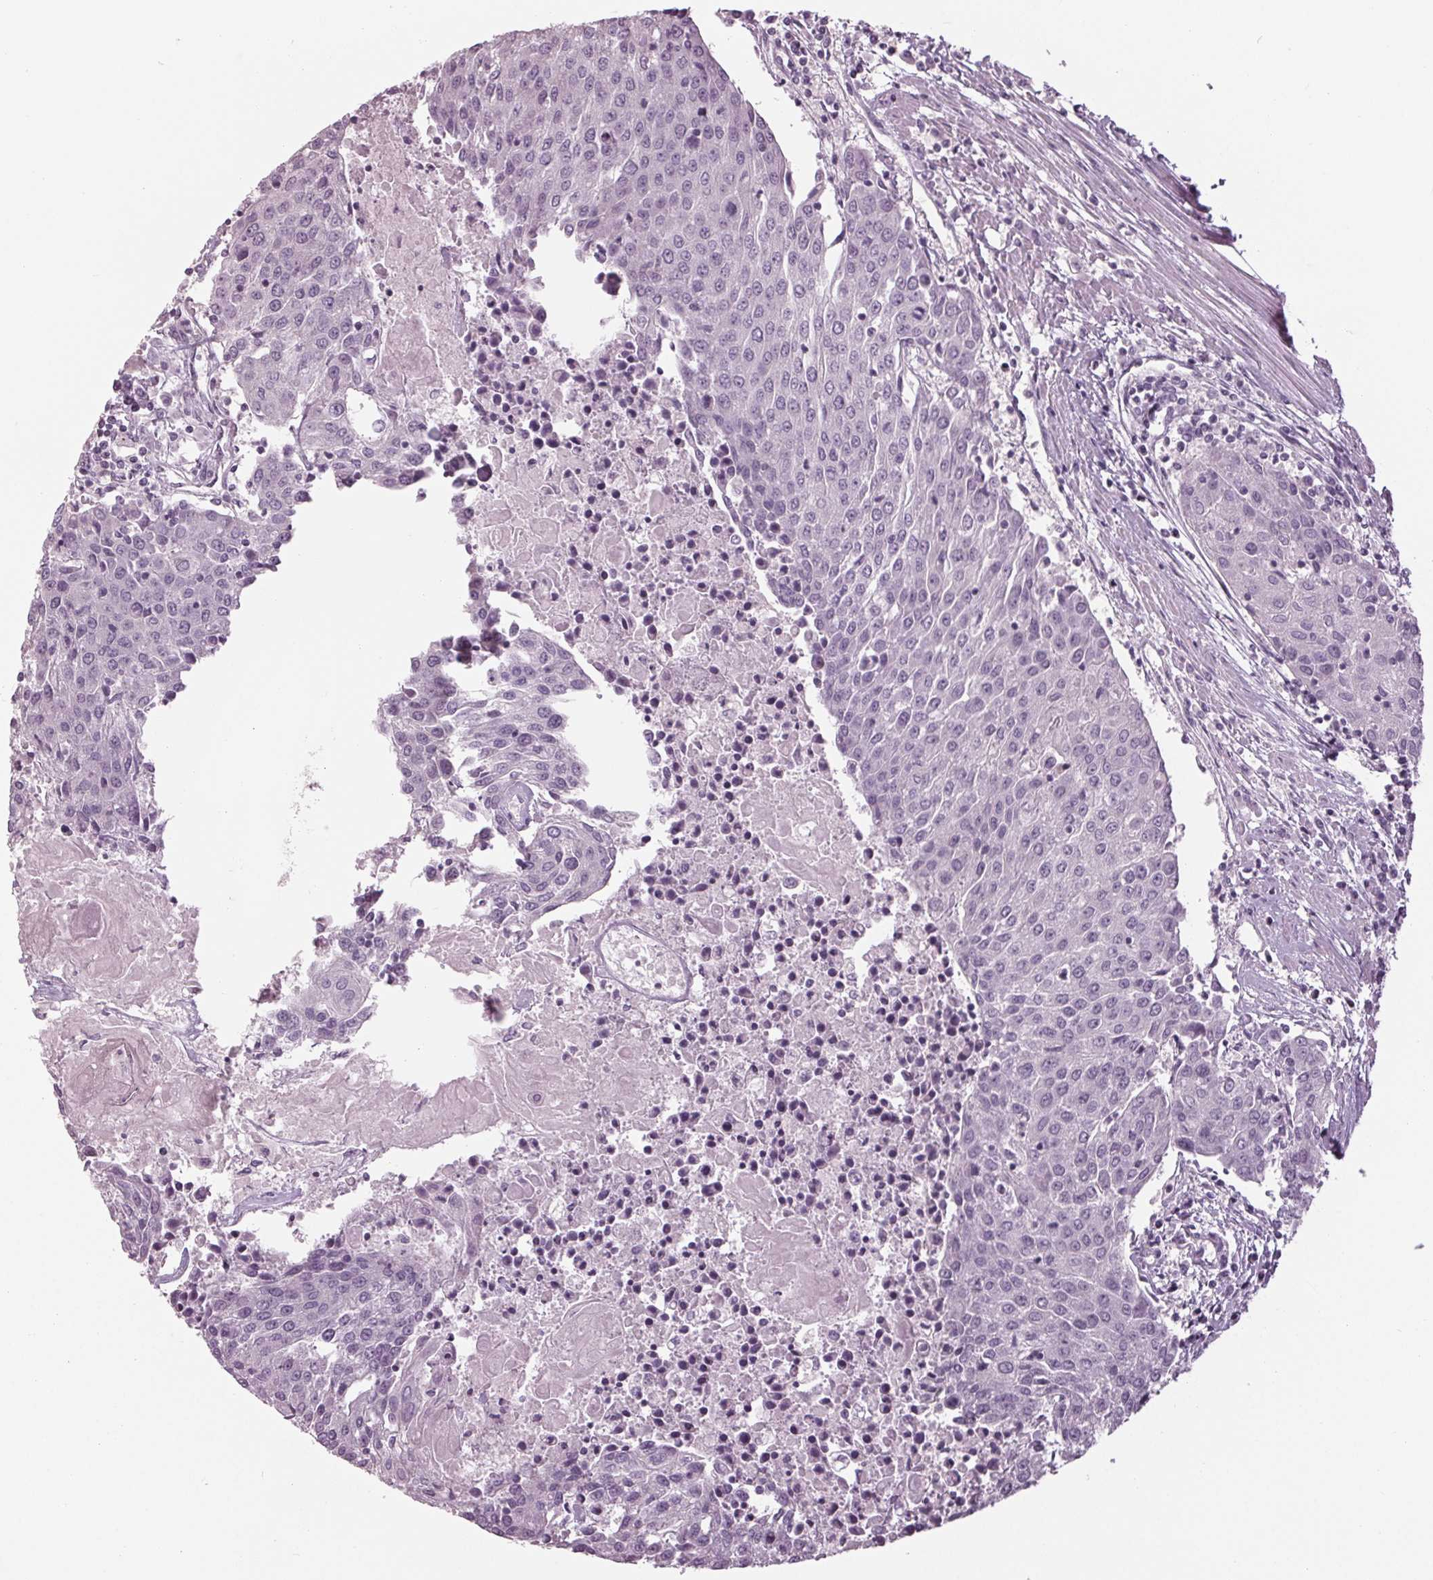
{"staining": {"intensity": "negative", "quantity": "none", "location": "none"}, "tissue": "urothelial cancer", "cell_type": "Tumor cells", "image_type": "cancer", "snomed": [{"axis": "morphology", "description": "Urothelial carcinoma, High grade"}, {"axis": "topography", "description": "Urinary bladder"}], "caption": "Tumor cells are negative for protein expression in human urothelial carcinoma (high-grade).", "gene": "TNNC2", "patient": {"sex": "female", "age": 85}}